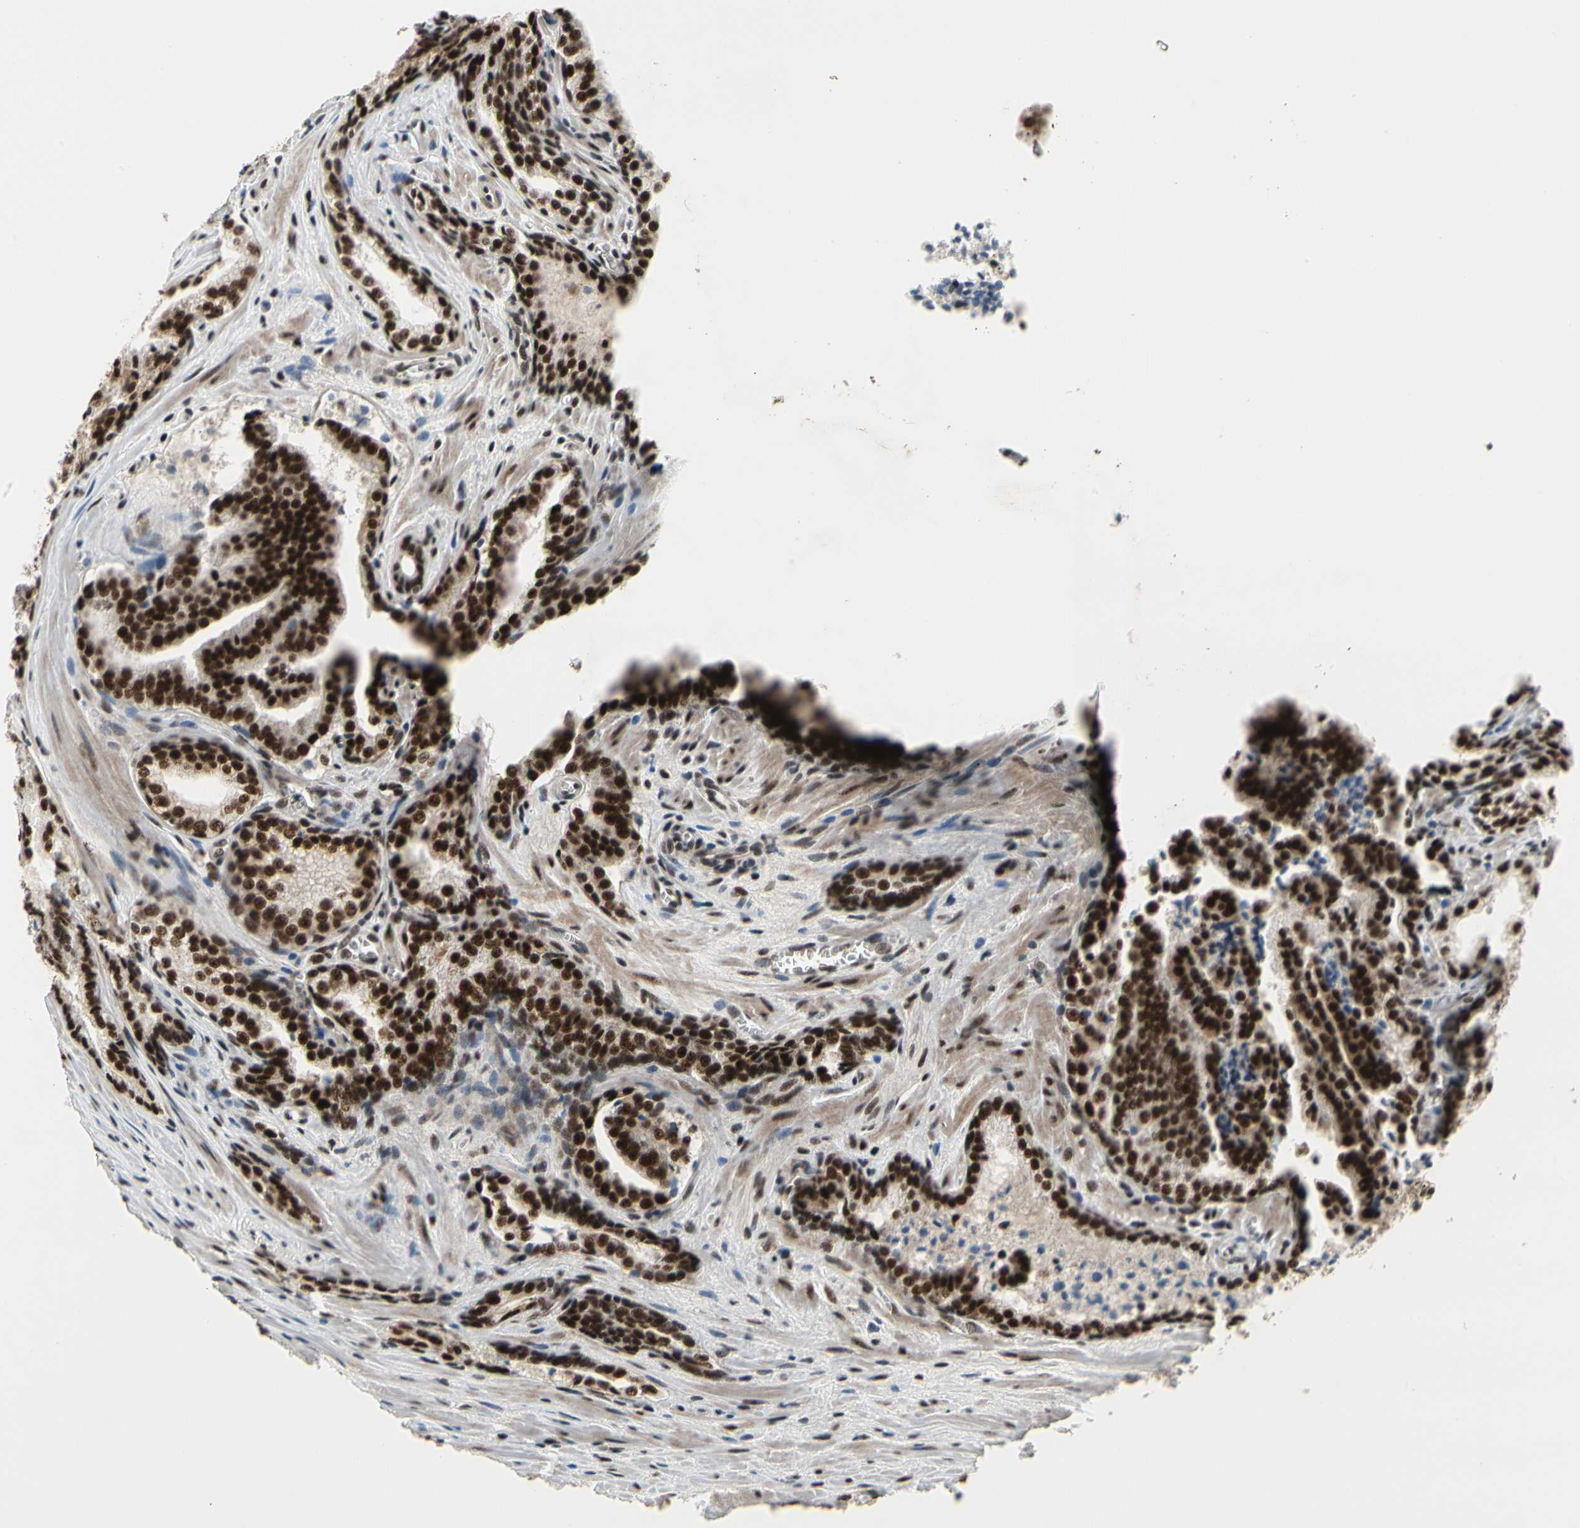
{"staining": {"intensity": "strong", "quantity": ">75%", "location": "nuclear"}, "tissue": "prostate cancer", "cell_type": "Tumor cells", "image_type": "cancer", "snomed": [{"axis": "morphology", "description": "Adenocarcinoma, Low grade"}, {"axis": "topography", "description": "Prostate"}], "caption": "A high amount of strong nuclear positivity is appreciated in approximately >75% of tumor cells in prostate cancer (low-grade adenocarcinoma) tissue.", "gene": "SRSF11", "patient": {"sex": "male", "age": 60}}